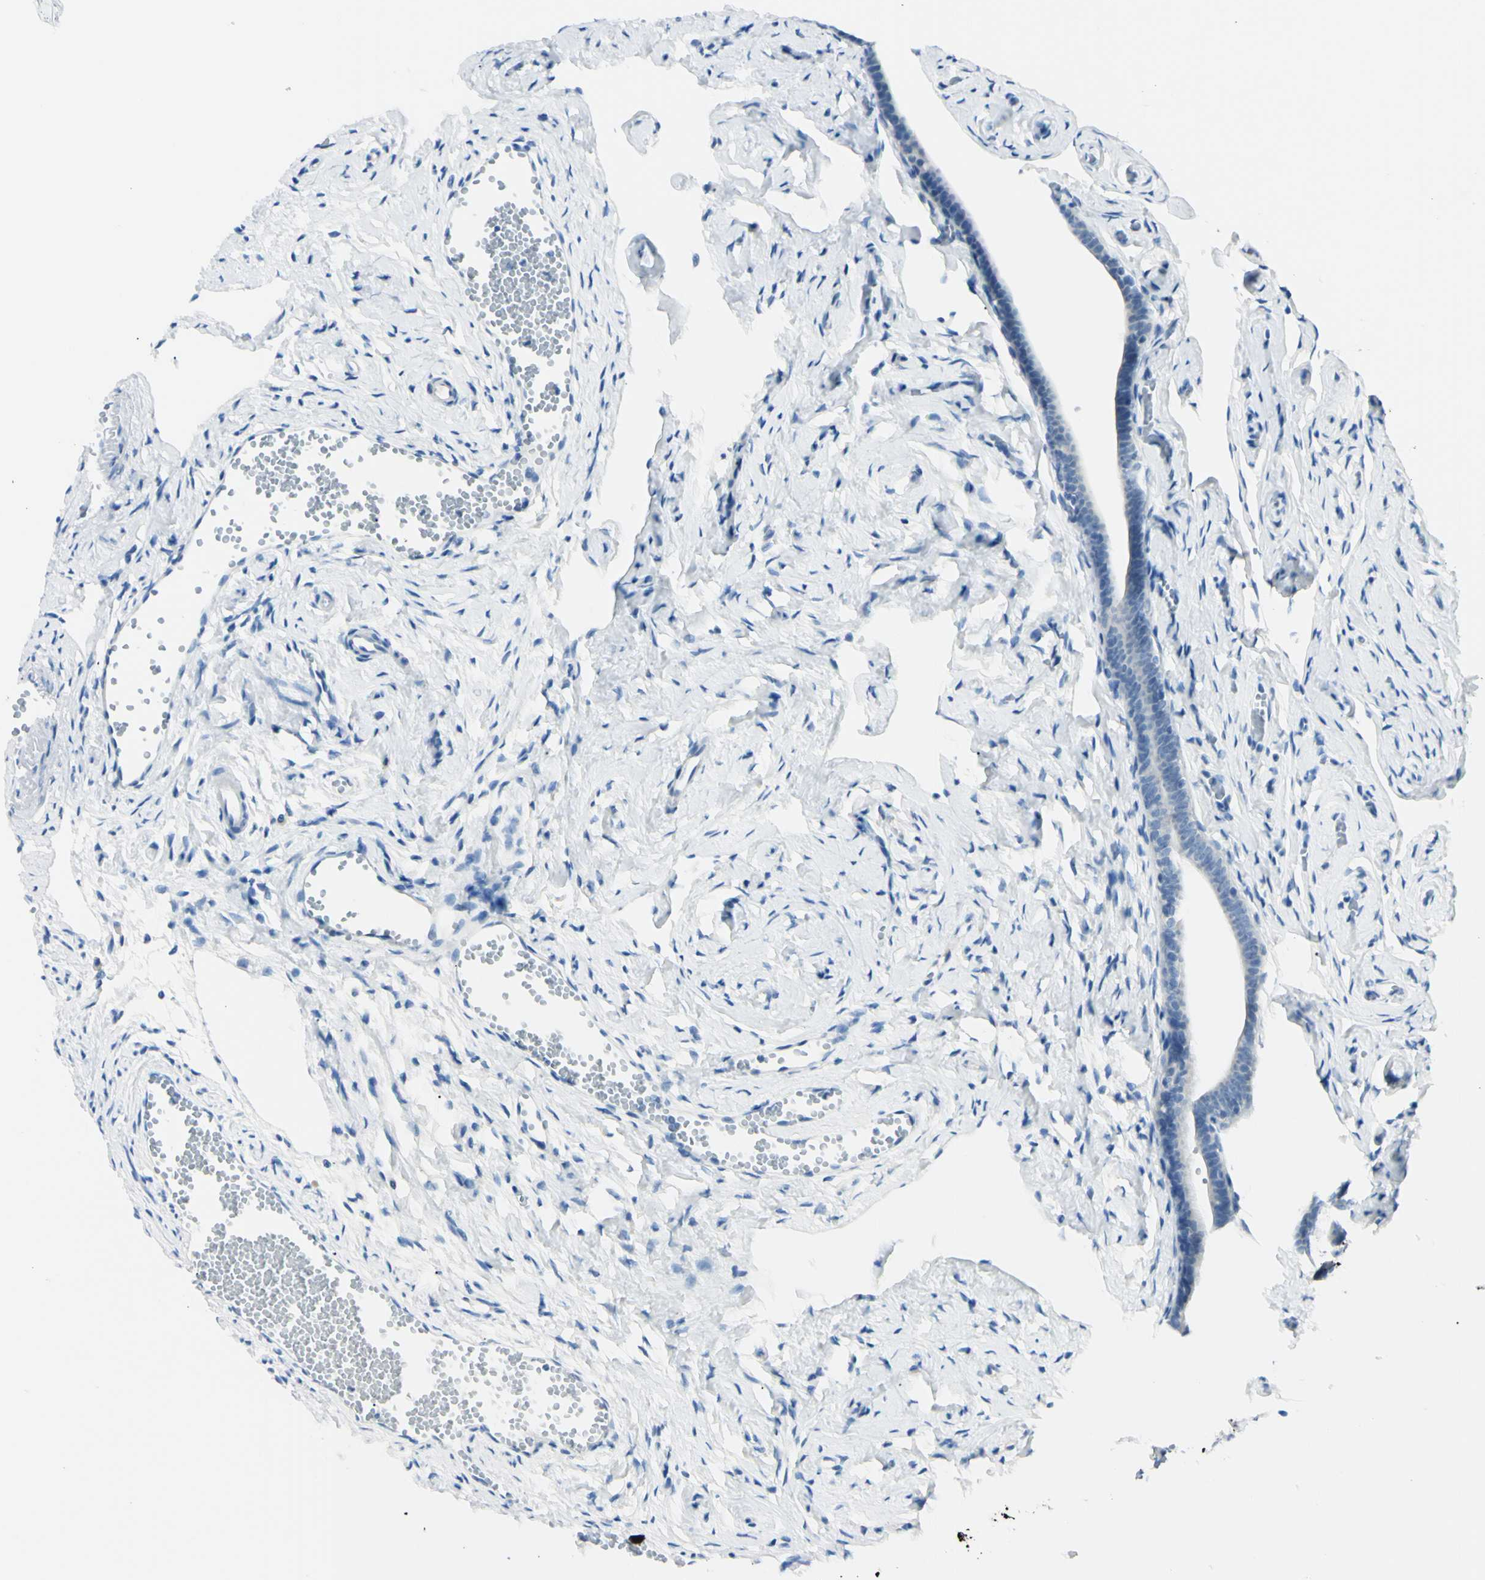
{"staining": {"intensity": "negative", "quantity": "none", "location": "none"}, "tissue": "fallopian tube", "cell_type": "Glandular cells", "image_type": "normal", "snomed": [{"axis": "morphology", "description": "Normal tissue, NOS"}, {"axis": "topography", "description": "Fallopian tube"}], "caption": "A high-resolution micrograph shows IHC staining of benign fallopian tube, which displays no significant expression in glandular cells.", "gene": "FOLH1", "patient": {"sex": "female", "age": 71}}